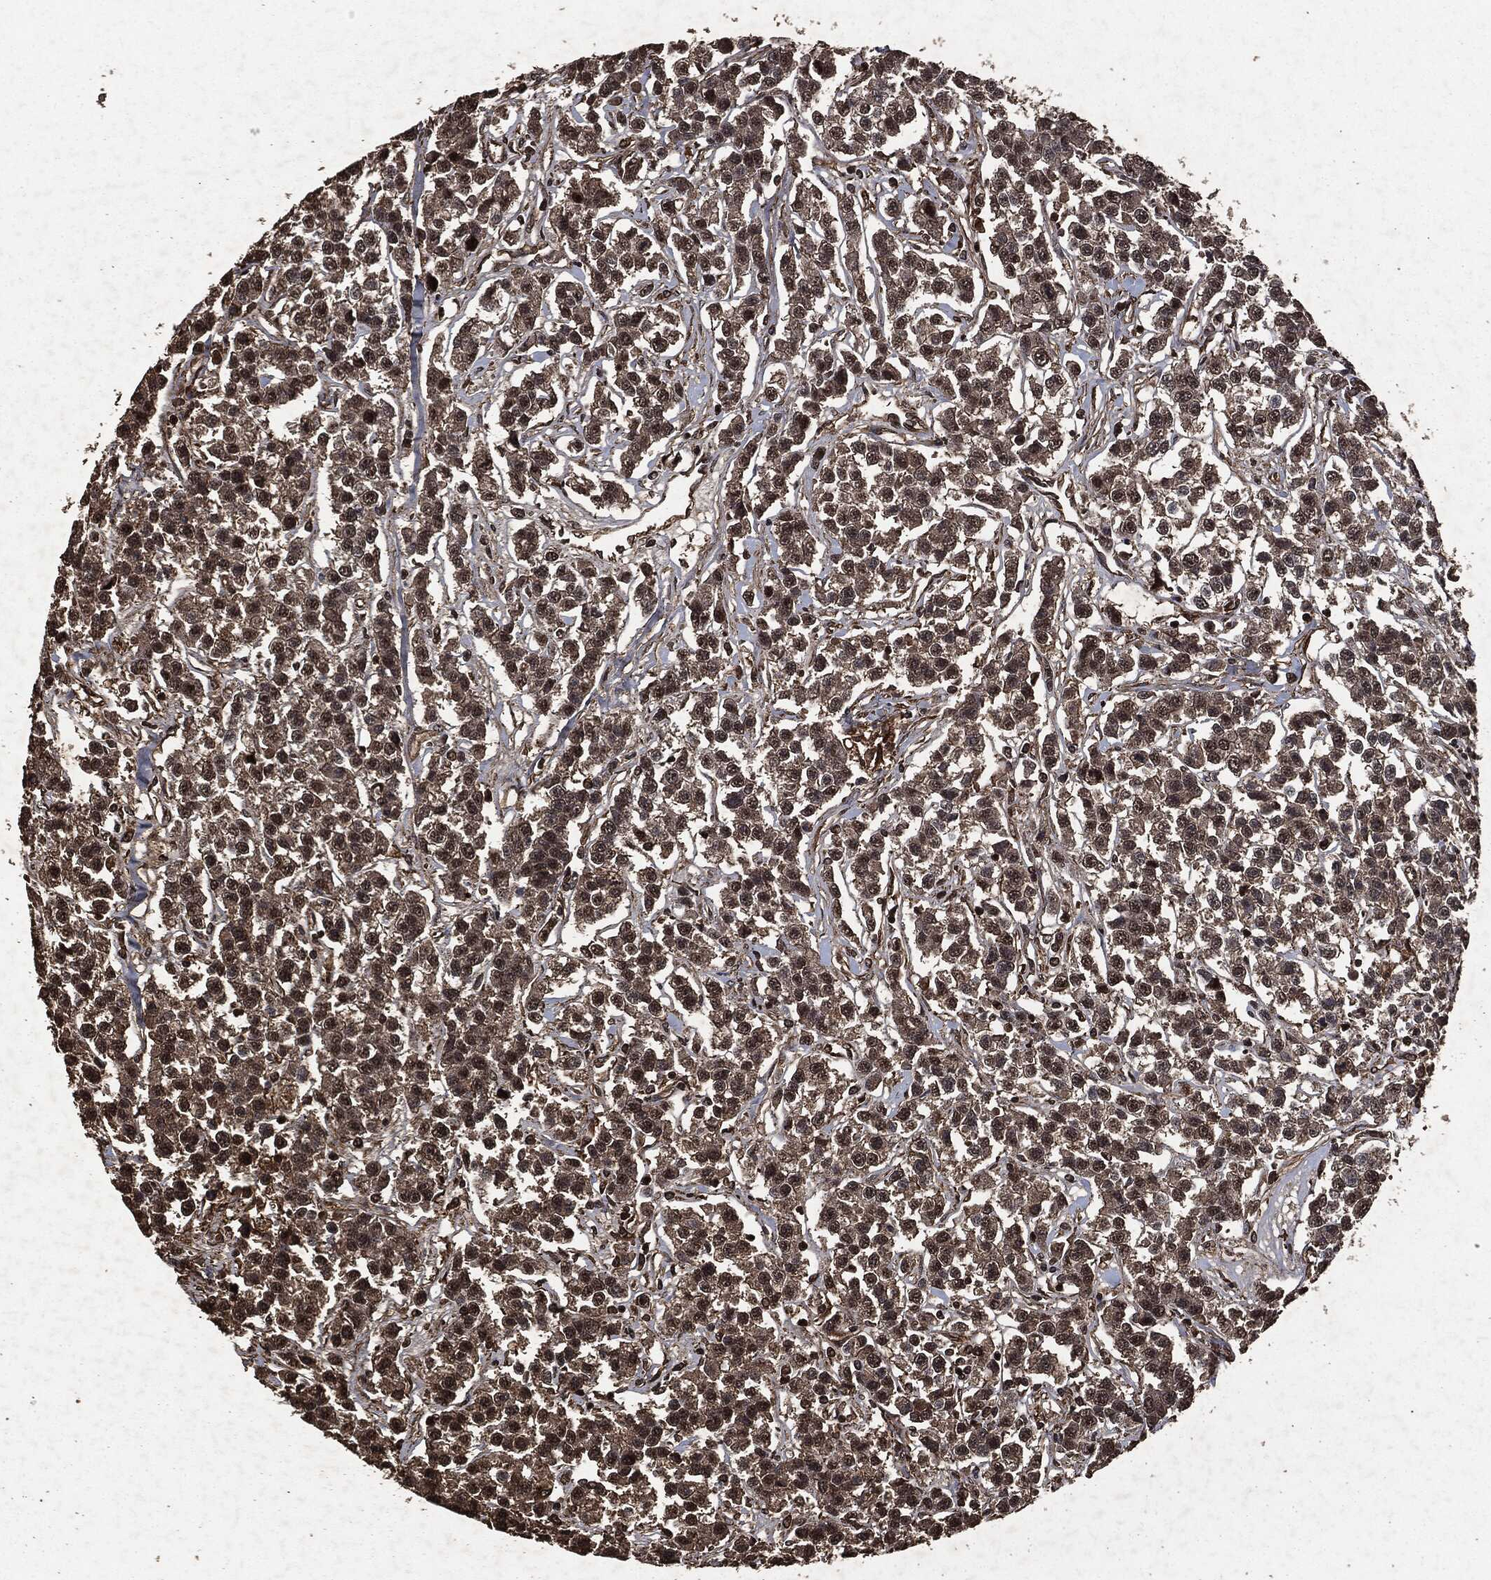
{"staining": {"intensity": "strong", "quantity": "25%-75%", "location": "cytoplasmic/membranous,nuclear"}, "tissue": "testis cancer", "cell_type": "Tumor cells", "image_type": "cancer", "snomed": [{"axis": "morphology", "description": "Seminoma, NOS"}, {"axis": "topography", "description": "Testis"}], "caption": "Testis seminoma tissue shows strong cytoplasmic/membranous and nuclear positivity in approximately 25%-75% of tumor cells, visualized by immunohistochemistry.", "gene": "HRAS", "patient": {"sex": "male", "age": 59}}